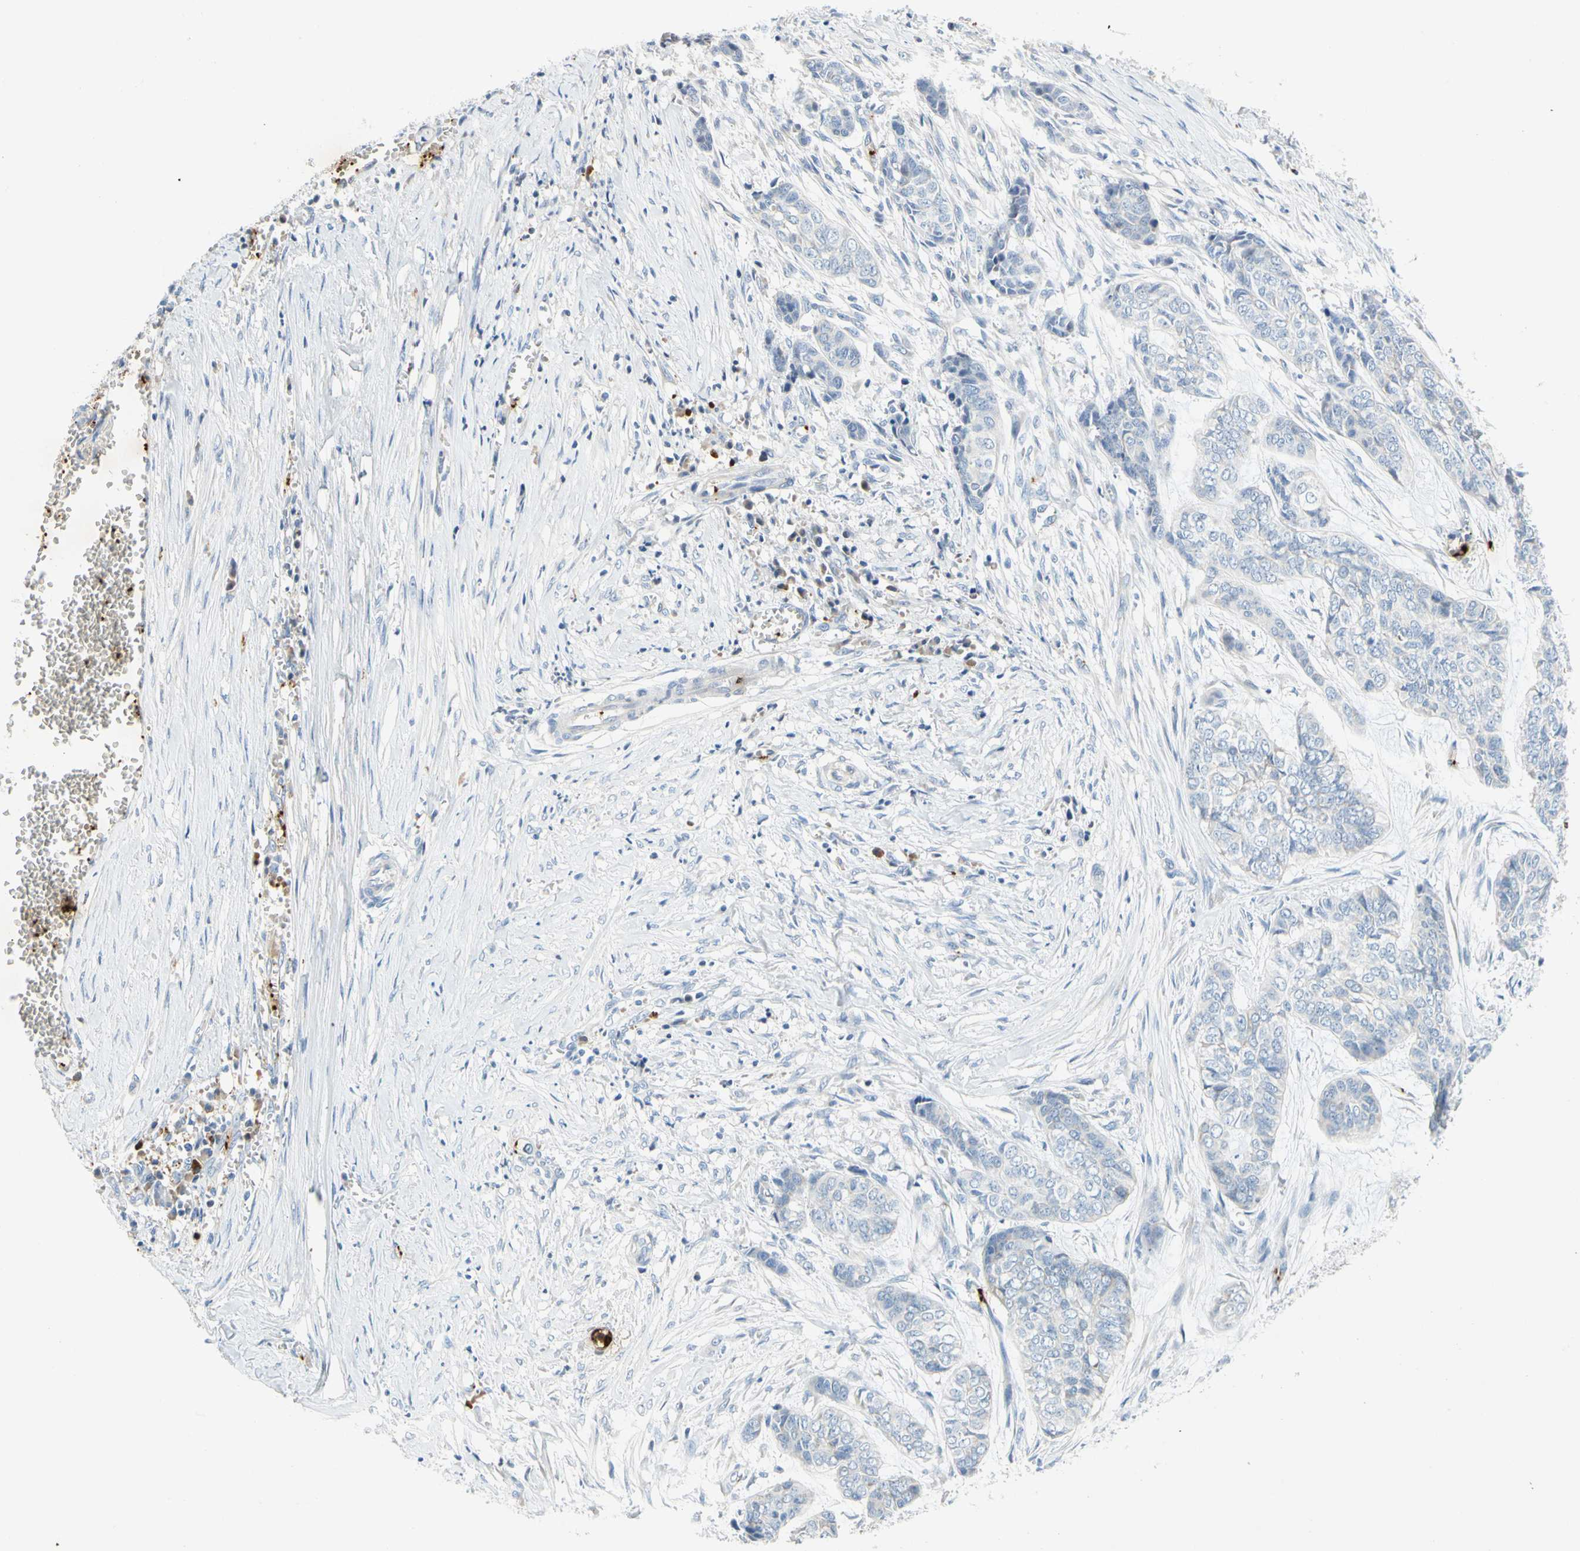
{"staining": {"intensity": "negative", "quantity": "none", "location": "none"}, "tissue": "skin cancer", "cell_type": "Tumor cells", "image_type": "cancer", "snomed": [{"axis": "morphology", "description": "Basal cell carcinoma"}, {"axis": "topography", "description": "Skin"}], "caption": "High magnification brightfield microscopy of basal cell carcinoma (skin) stained with DAB (brown) and counterstained with hematoxylin (blue): tumor cells show no significant positivity.", "gene": "PPBP", "patient": {"sex": "female", "age": 64}}